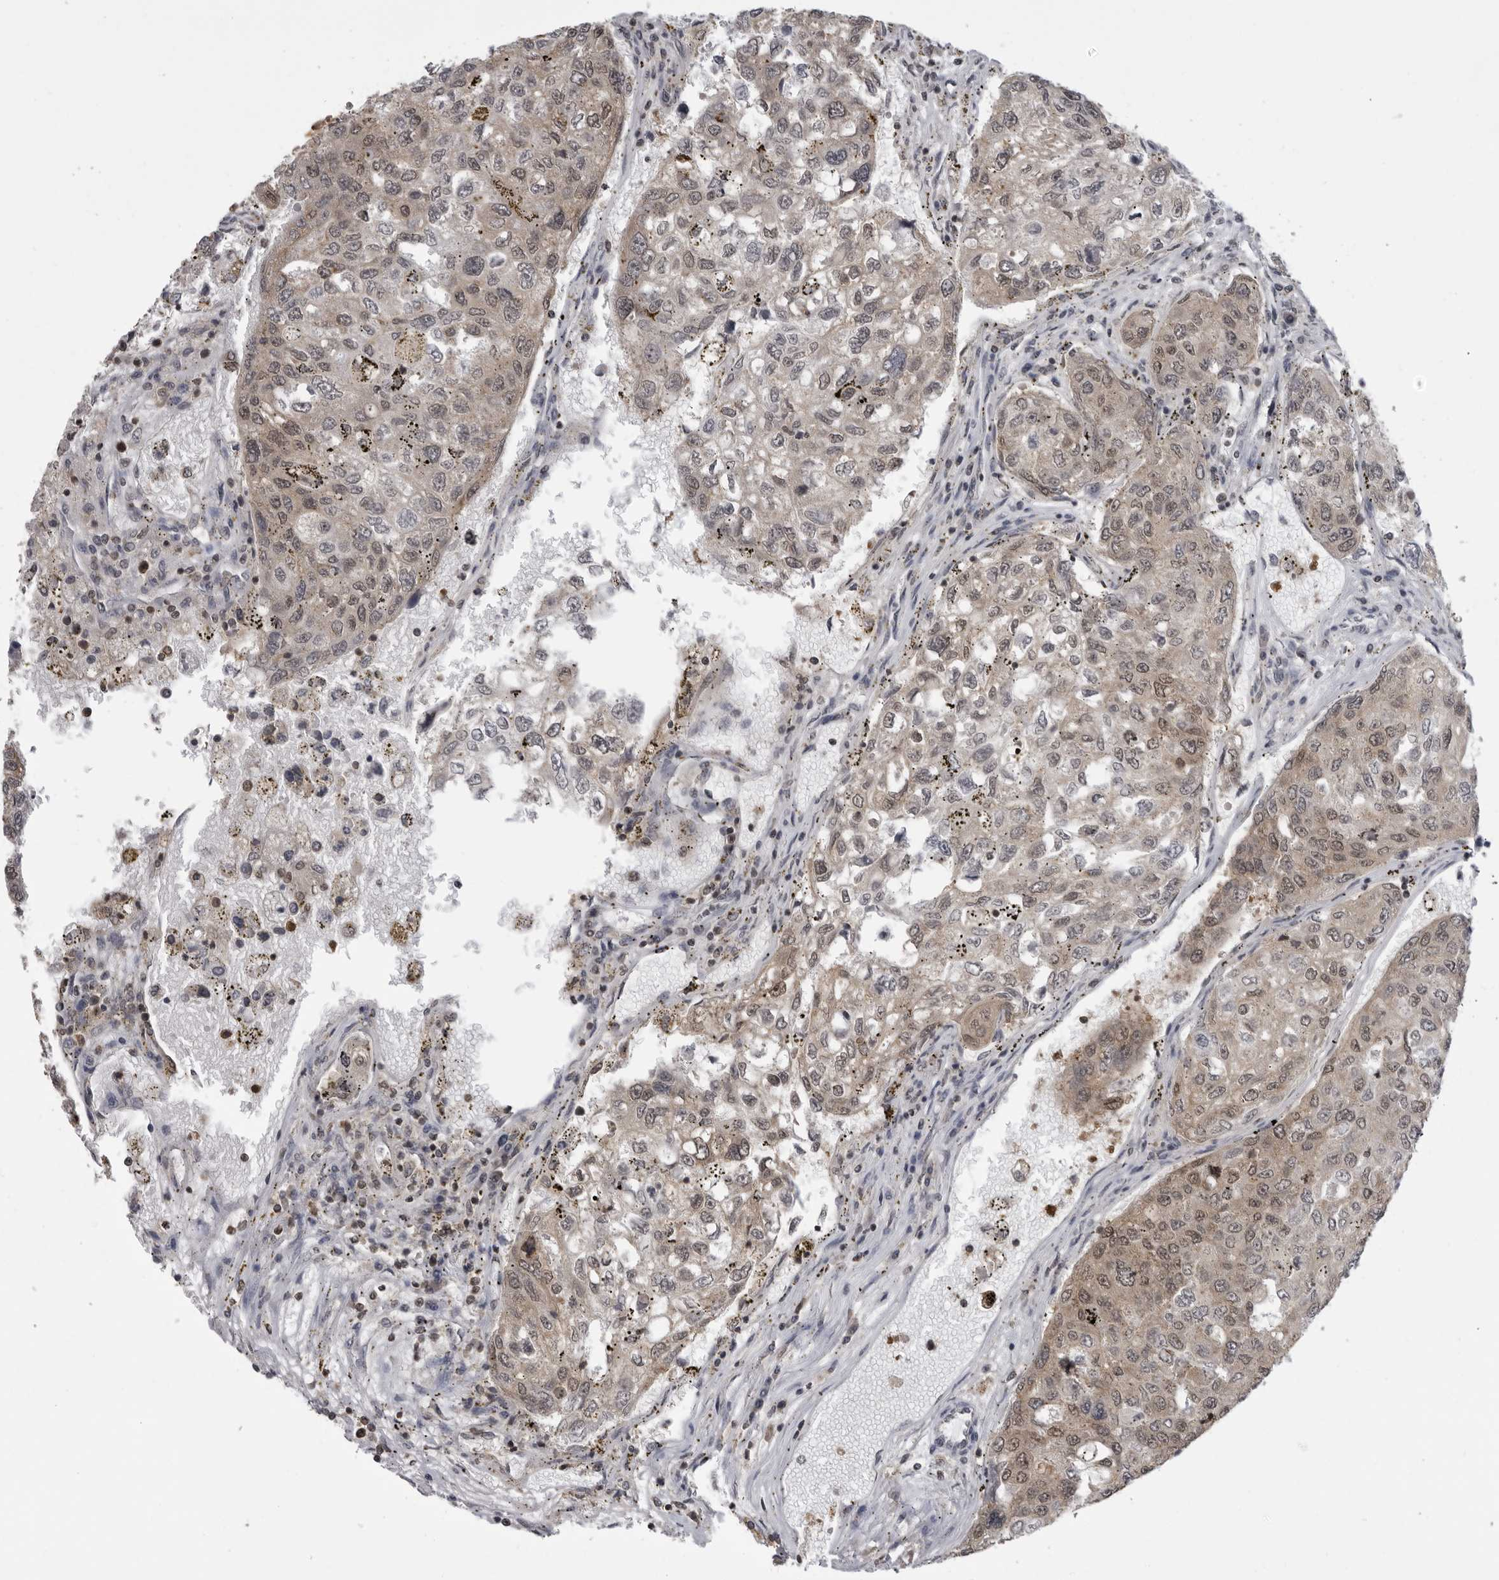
{"staining": {"intensity": "moderate", "quantity": "25%-75%", "location": "cytoplasmic/membranous,nuclear"}, "tissue": "urothelial cancer", "cell_type": "Tumor cells", "image_type": "cancer", "snomed": [{"axis": "morphology", "description": "Urothelial carcinoma, High grade"}, {"axis": "topography", "description": "Lymph node"}, {"axis": "topography", "description": "Urinary bladder"}], "caption": "Moderate cytoplasmic/membranous and nuclear staining is identified in approximately 25%-75% of tumor cells in high-grade urothelial carcinoma.", "gene": "PDCL3", "patient": {"sex": "male", "age": 51}}